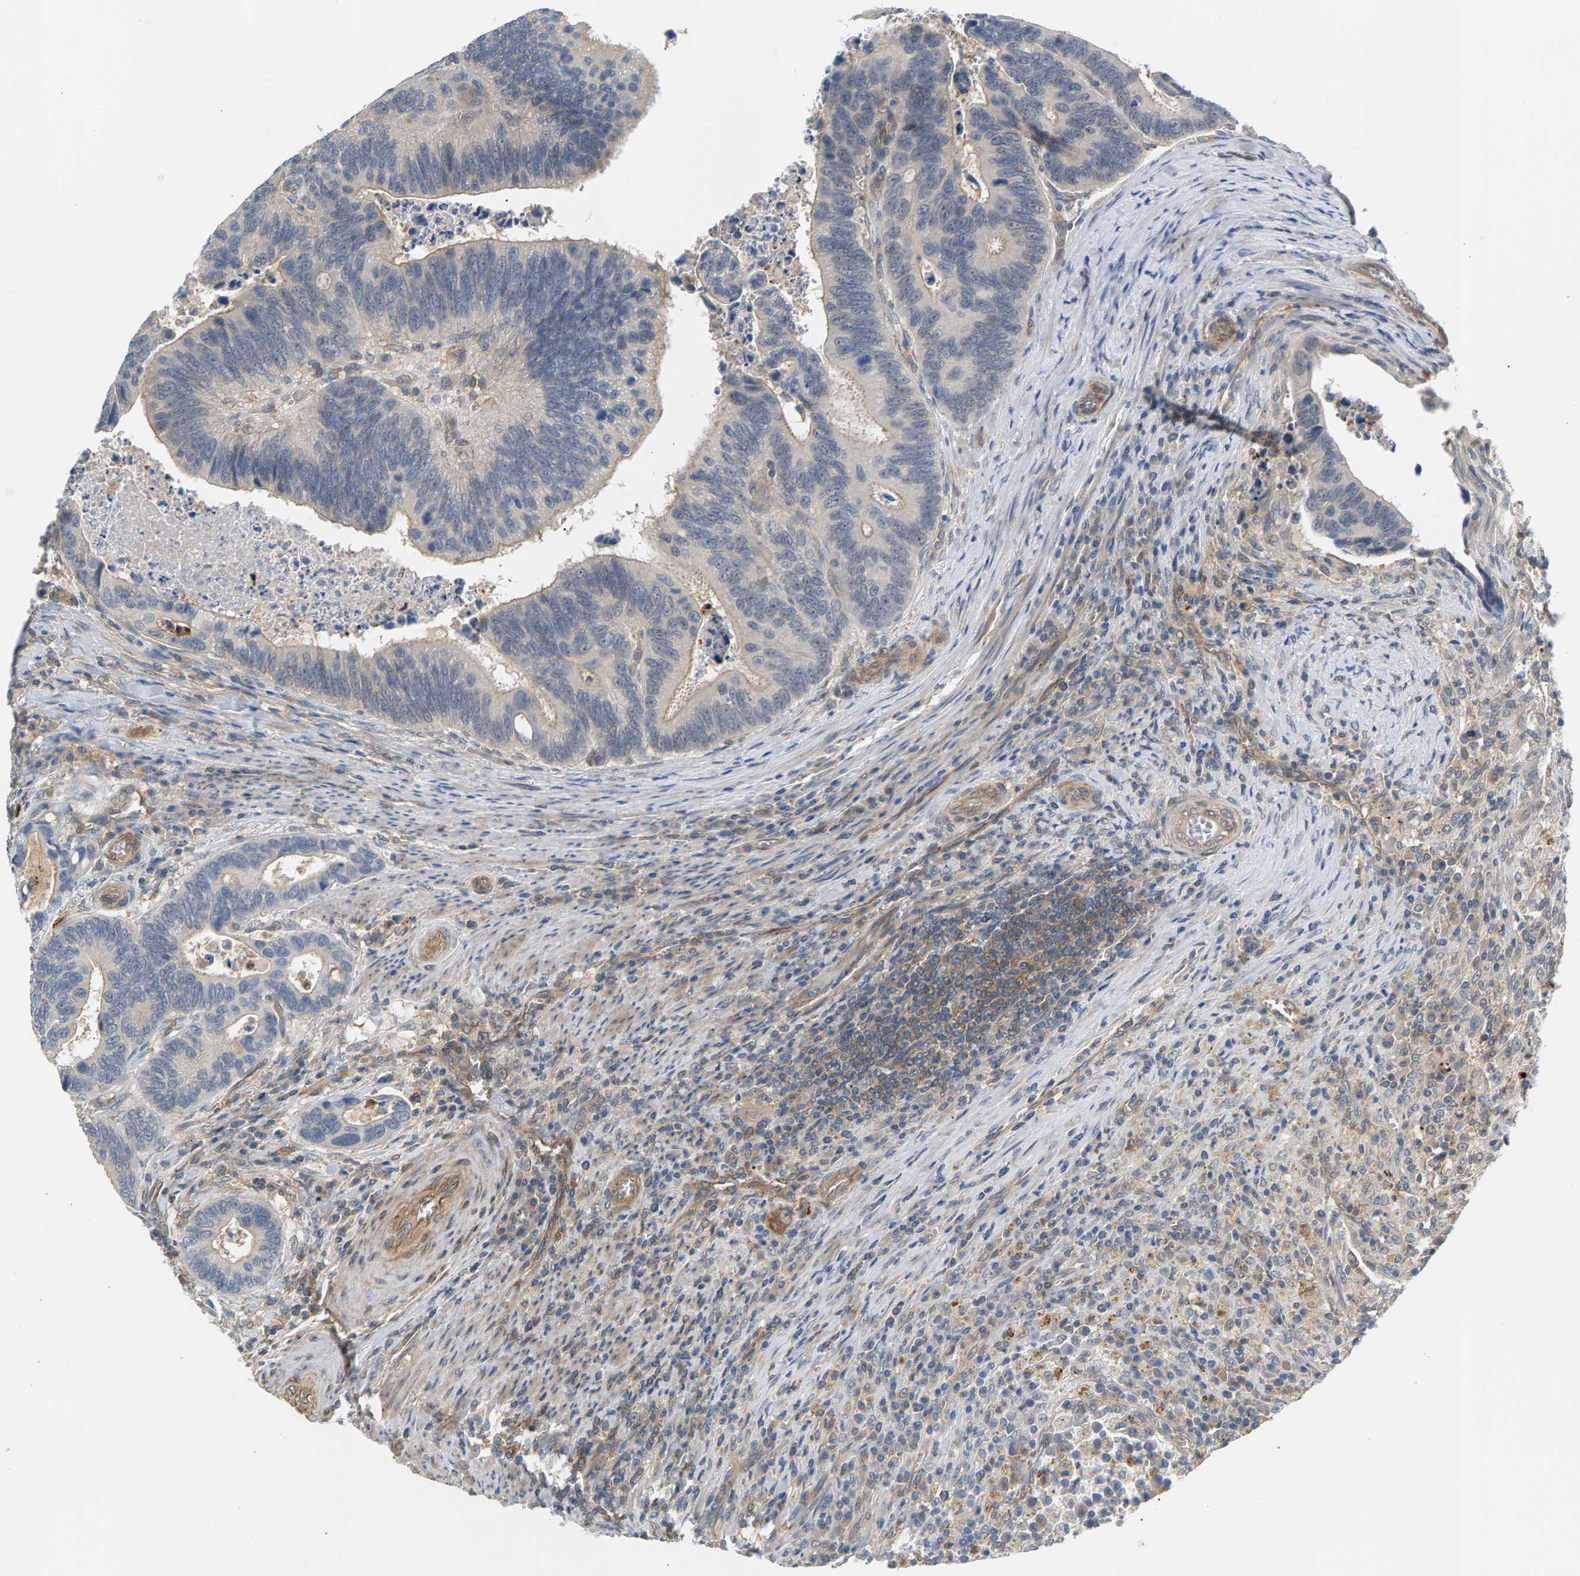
{"staining": {"intensity": "weak", "quantity": "25%-75%", "location": "cytoplasmic/membranous"}, "tissue": "colorectal cancer", "cell_type": "Tumor cells", "image_type": "cancer", "snomed": [{"axis": "morphology", "description": "Inflammation, NOS"}, {"axis": "morphology", "description": "Adenocarcinoma, NOS"}, {"axis": "topography", "description": "Colon"}], "caption": "The immunohistochemical stain labels weak cytoplasmic/membranous expression in tumor cells of colorectal adenocarcinoma tissue.", "gene": "KRTAP27-1", "patient": {"sex": "male", "age": 72}}